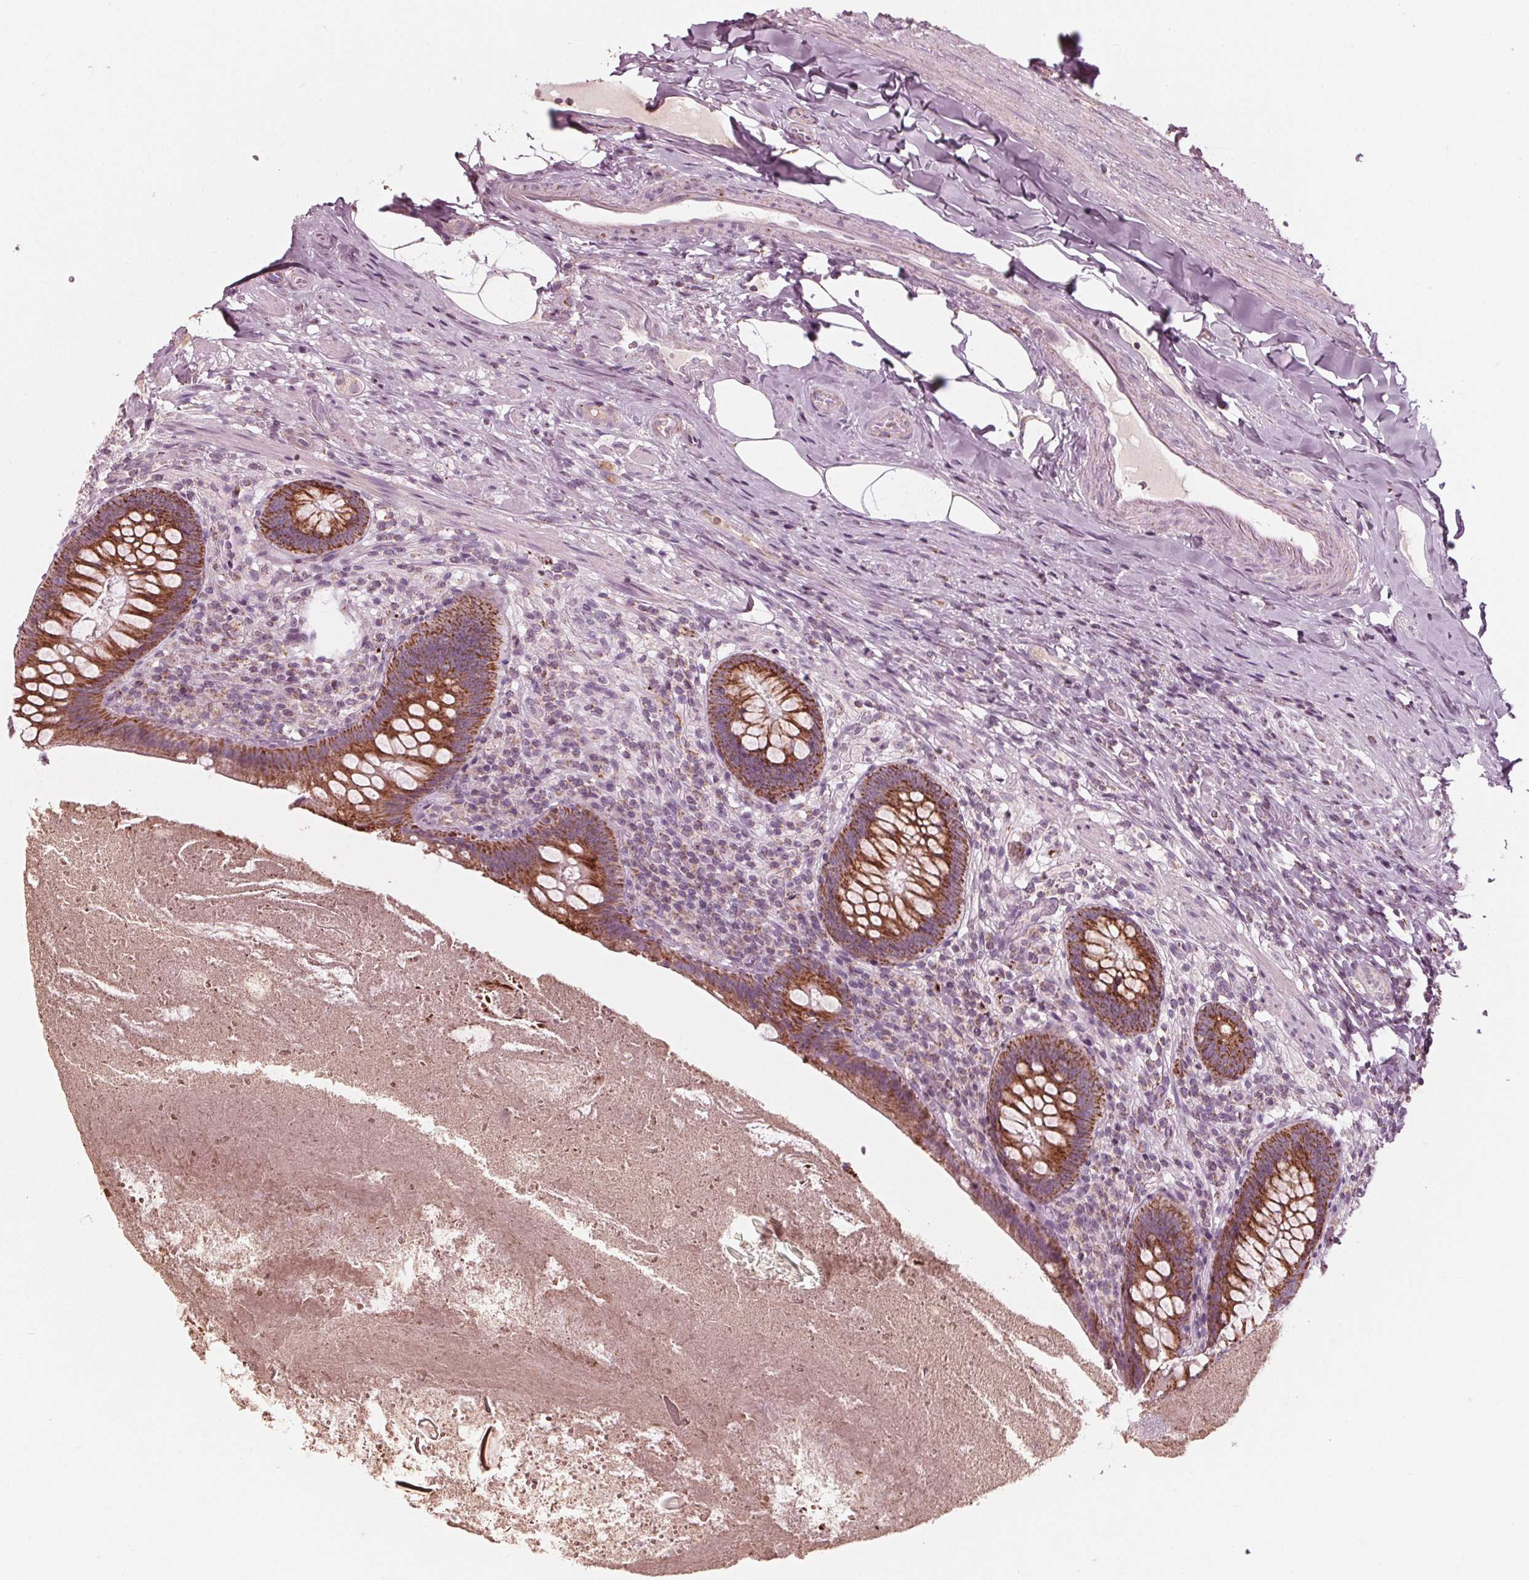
{"staining": {"intensity": "moderate", "quantity": ">75%", "location": "cytoplasmic/membranous"}, "tissue": "appendix", "cell_type": "Glandular cells", "image_type": "normal", "snomed": [{"axis": "morphology", "description": "Normal tissue, NOS"}, {"axis": "topography", "description": "Appendix"}], "caption": "High-power microscopy captured an immunohistochemistry (IHC) photomicrograph of benign appendix, revealing moderate cytoplasmic/membranous staining in about >75% of glandular cells.", "gene": "CLN6", "patient": {"sex": "male", "age": 47}}